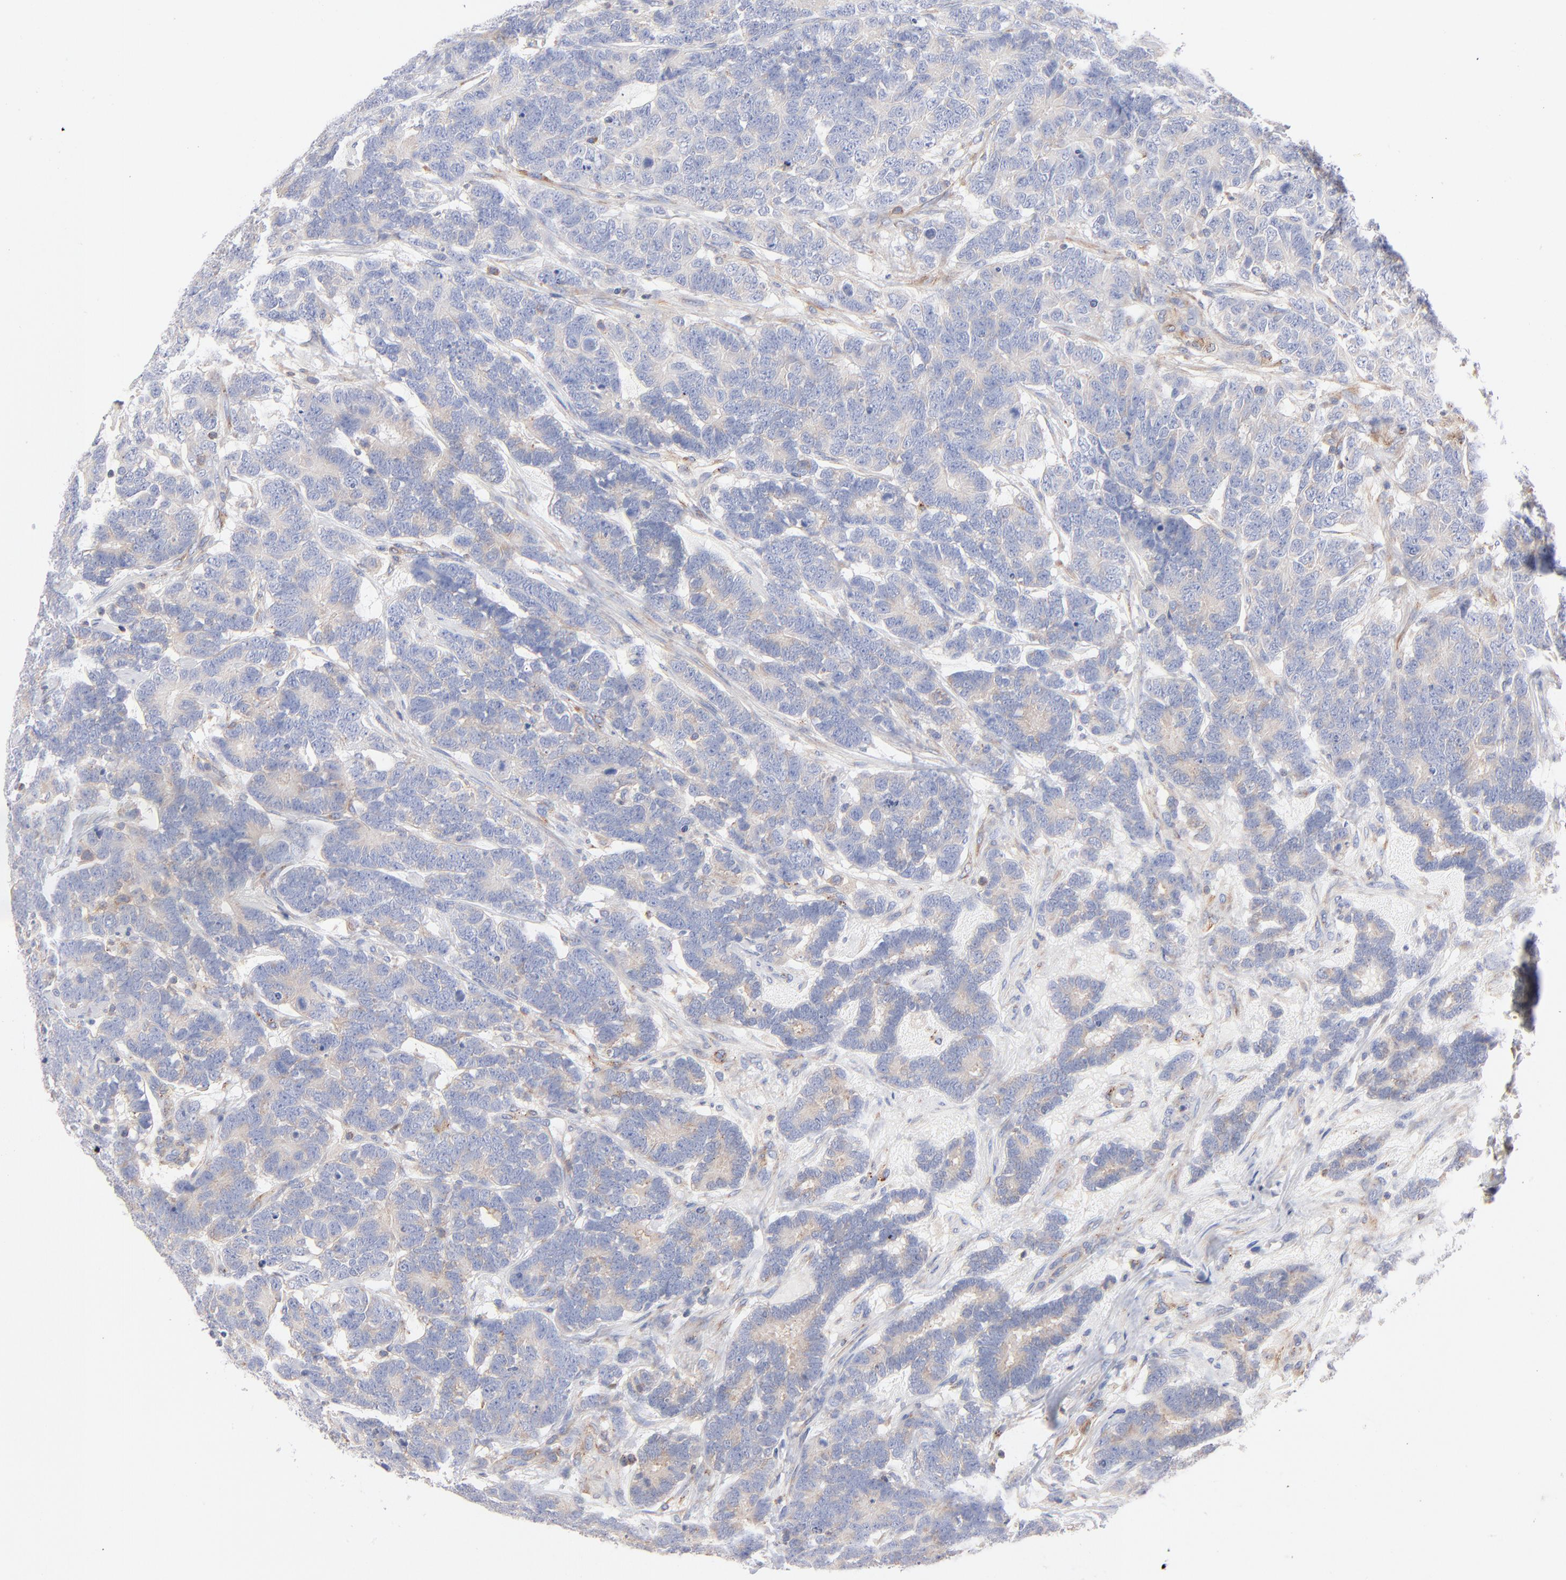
{"staining": {"intensity": "weak", "quantity": "25%-75%", "location": "cytoplasmic/membranous"}, "tissue": "testis cancer", "cell_type": "Tumor cells", "image_type": "cancer", "snomed": [{"axis": "morphology", "description": "Carcinoma, Embryonal, NOS"}, {"axis": "topography", "description": "Testis"}], "caption": "Tumor cells reveal low levels of weak cytoplasmic/membranous expression in approximately 25%-75% of cells in human testis cancer (embryonal carcinoma).", "gene": "SEPTIN6", "patient": {"sex": "male", "age": 26}}